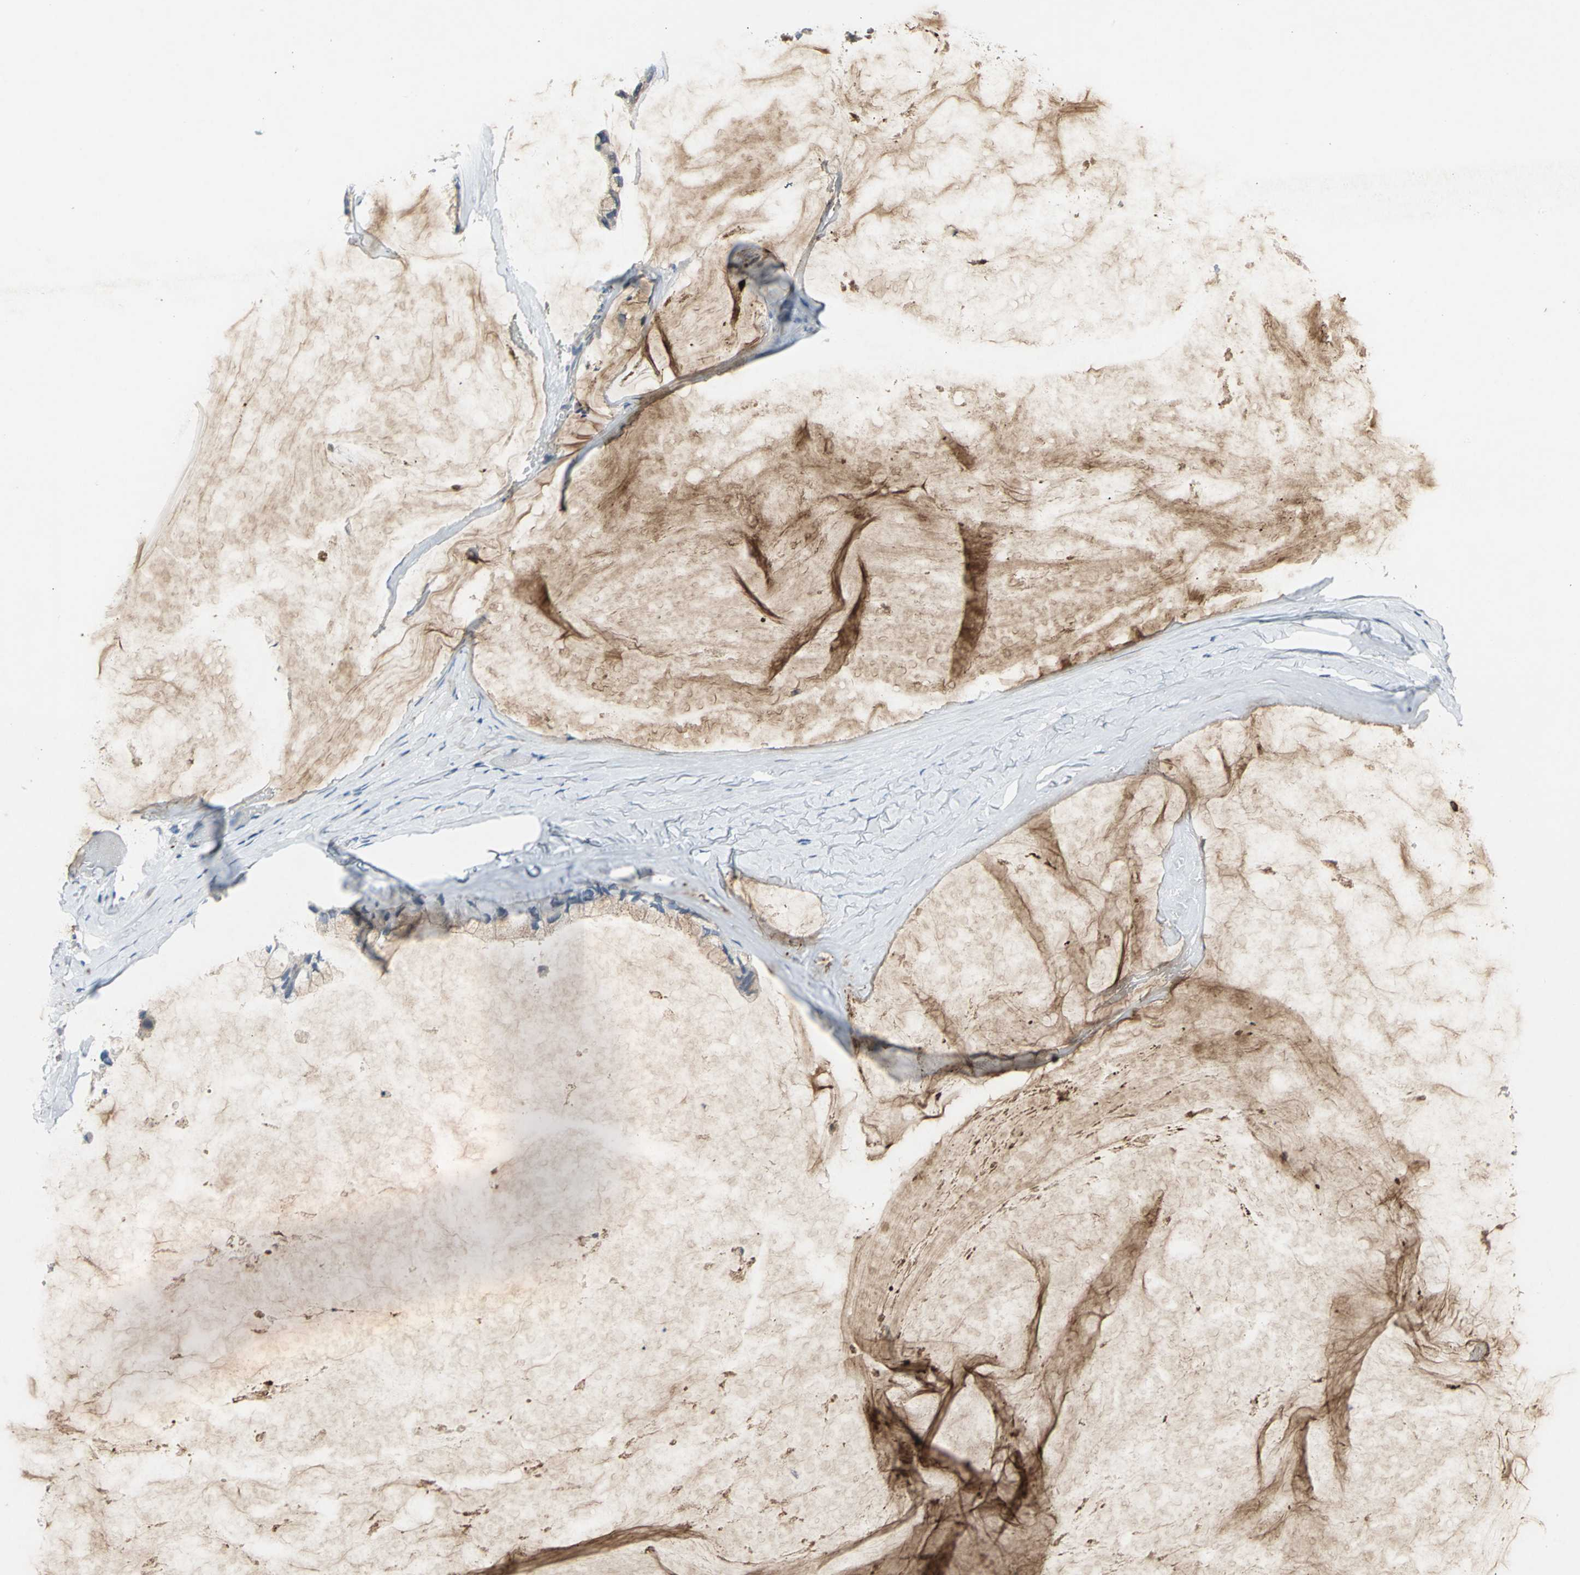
{"staining": {"intensity": "moderate", "quantity": "25%-75%", "location": "cytoplasmic/membranous"}, "tissue": "ovarian cancer", "cell_type": "Tumor cells", "image_type": "cancer", "snomed": [{"axis": "morphology", "description": "Cystadenocarcinoma, mucinous, NOS"}, {"axis": "topography", "description": "Ovary"}], "caption": "An immunohistochemistry (IHC) image of neoplastic tissue is shown. Protein staining in brown labels moderate cytoplasmic/membranous positivity in mucinous cystadenocarcinoma (ovarian) within tumor cells. The staining was performed using DAB (3,3'-diaminobenzidine) to visualize the protein expression in brown, while the nuclei were stained in blue with hematoxylin (Magnification: 20x).", "gene": "SPPL2B", "patient": {"sex": "female", "age": 39}}